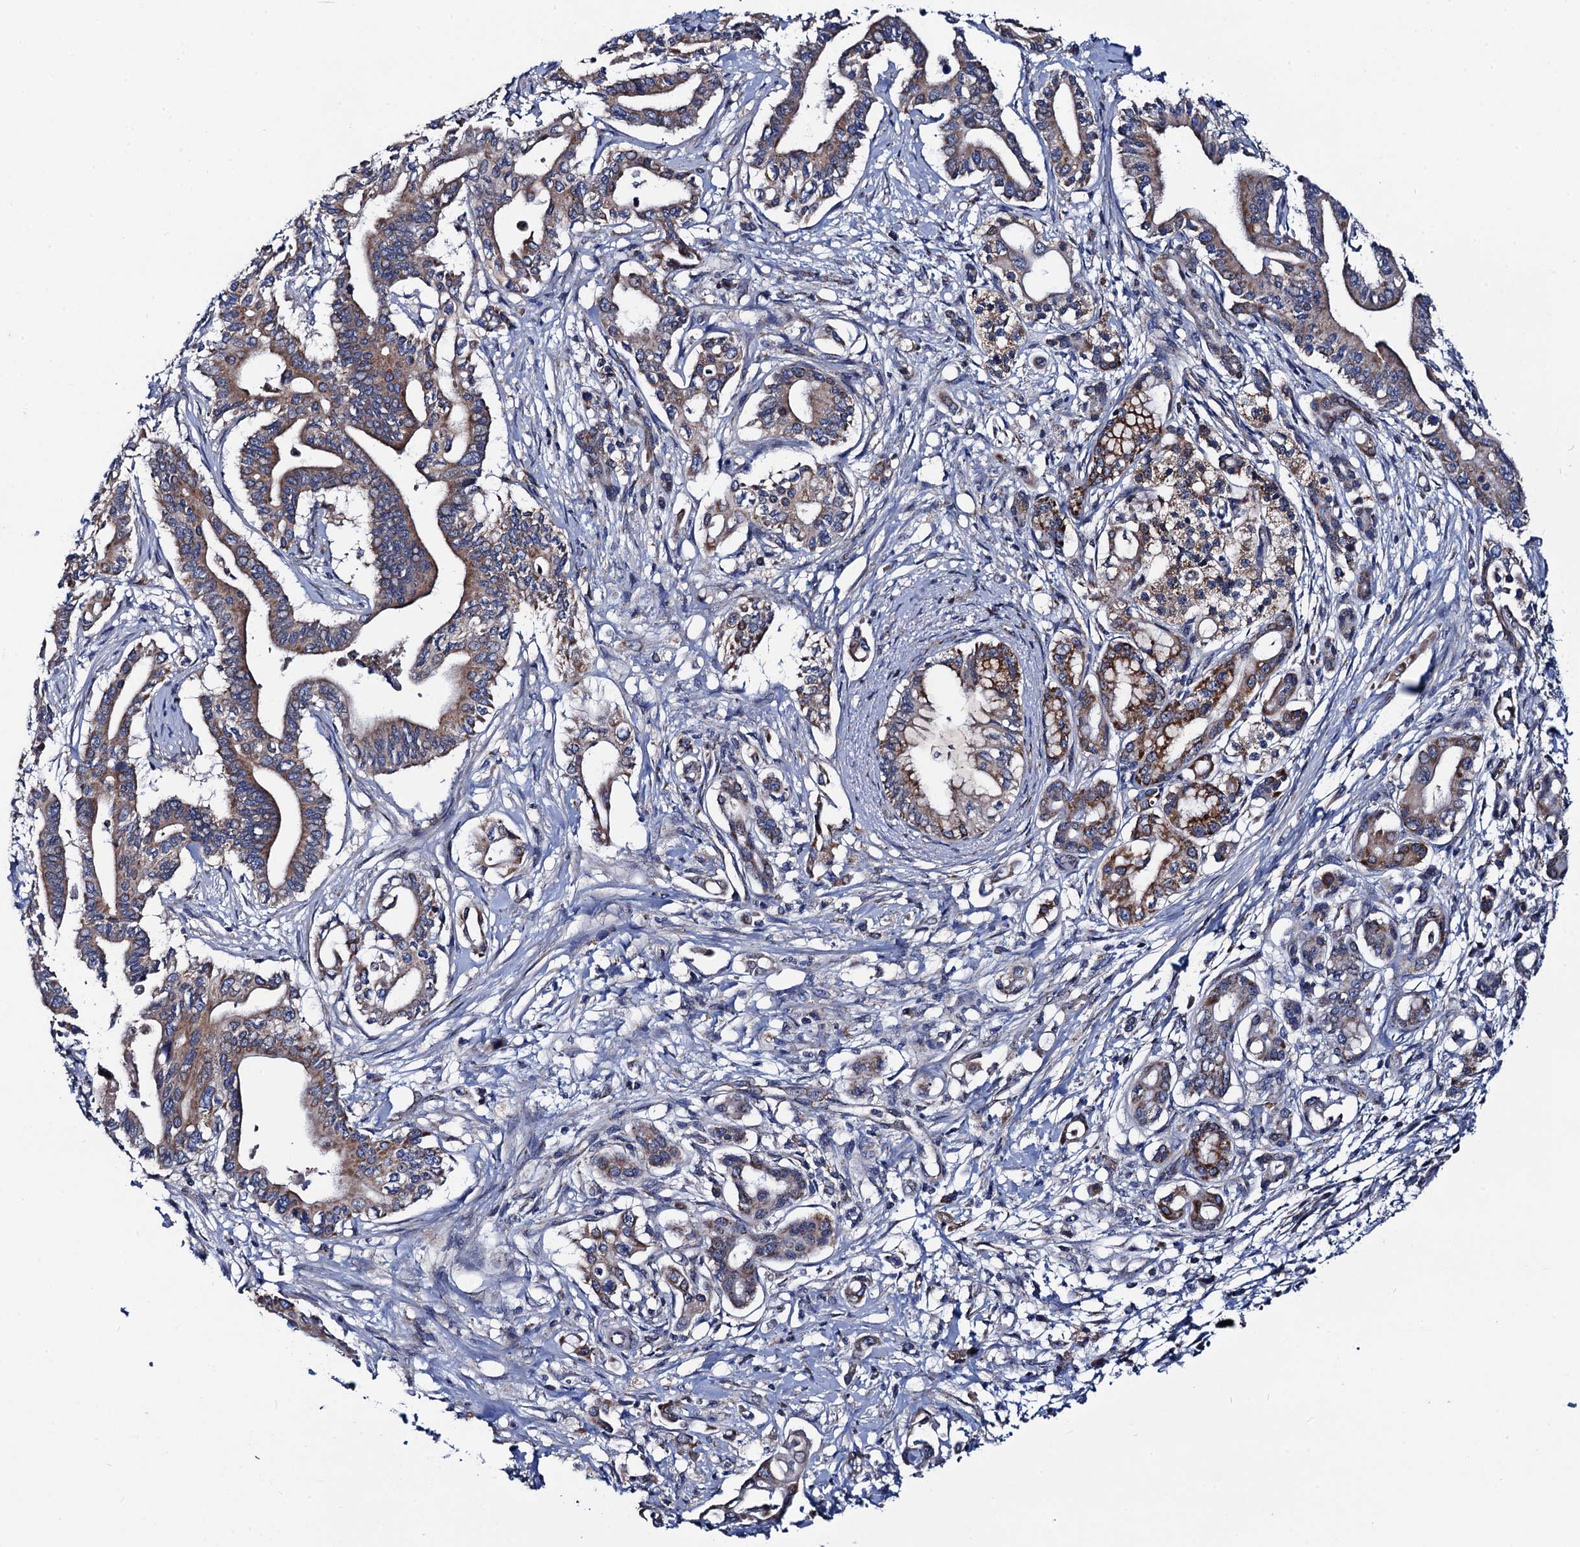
{"staining": {"intensity": "moderate", "quantity": ">75%", "location": "cytoplasmic/membranous"}, "tissue": "pancreatic cancer", "cell_type": "Tumor cells", "image_type": "cancer", "snomed": [{"axis": "morphology", "description": "Adenocarcinoma, NOS"}, {"axis": "topography", "description": "Pancreas"}], "caption": "A brown stain labels moderate cytoplasmic/membranous expression of a protein in human pancreatic adenocarcinoma tumor cells.", "gene": "PTCD3", "patient": {"sex": "female", "age": 77}}